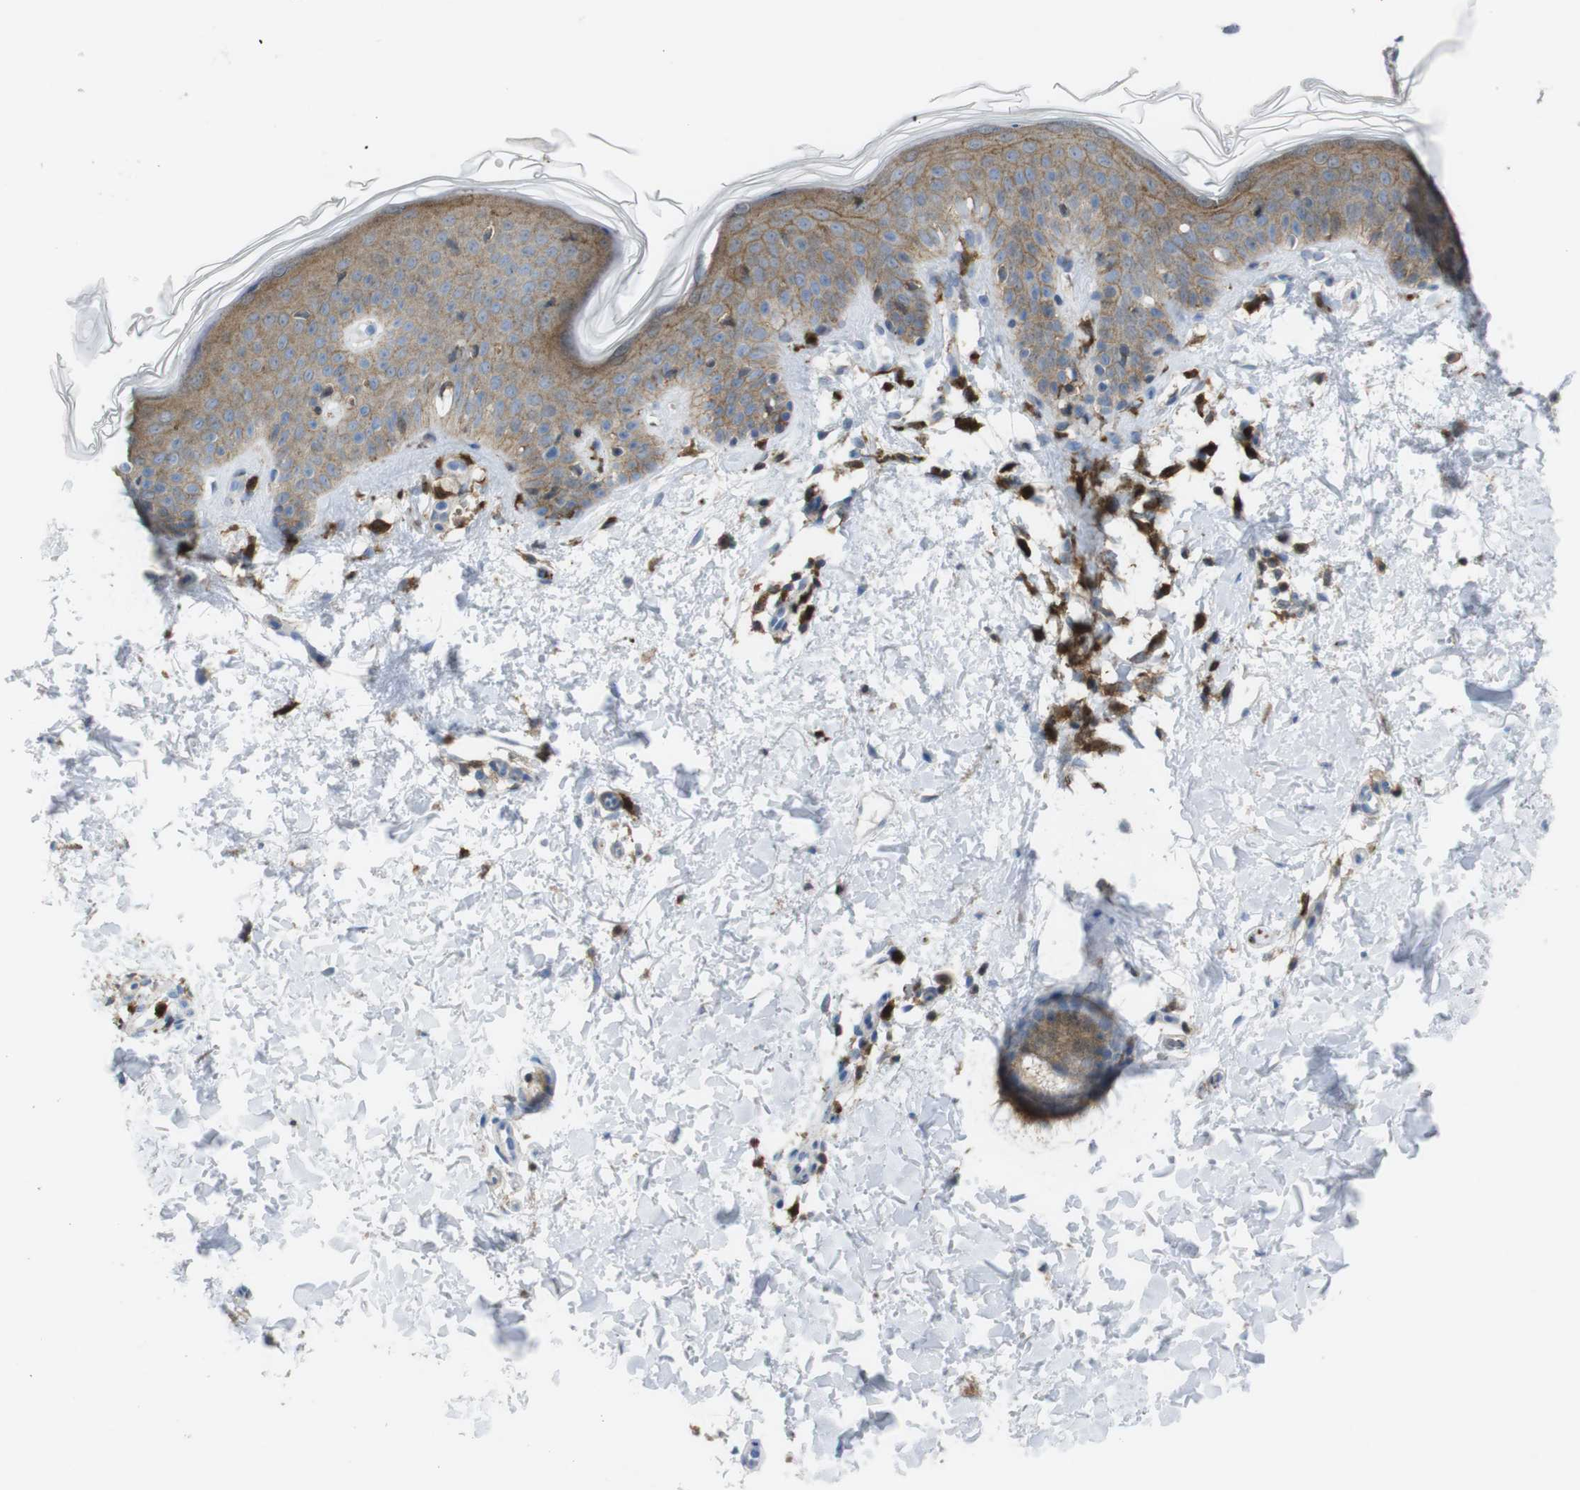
{"staining": {"intensity": "moderate", "quantity": ">75%", "location": "cytoplasmic/membranous"}, "tissue": "skin", "cell_type": "Fibroblasts", "image_type": "normal", "snomed": [{"axis": "morphology", "description": "Normal tissue, NOS"}, {"axis": "topography", "description": "Skin"}], "caption": "High-magnification brightfield microscopy of normal skin stained with DAB (3,3'-diaminobenzidine) (brown) and counterstained with hematoxylin (blue). fibroblasts exhibit moderate cytoplasmic/membranous staining is appreciated in about>75% of cells. Nuclei are stained in blue.", "gene": "PRKCD", "patient": {"sex": "female", "age": 56}}